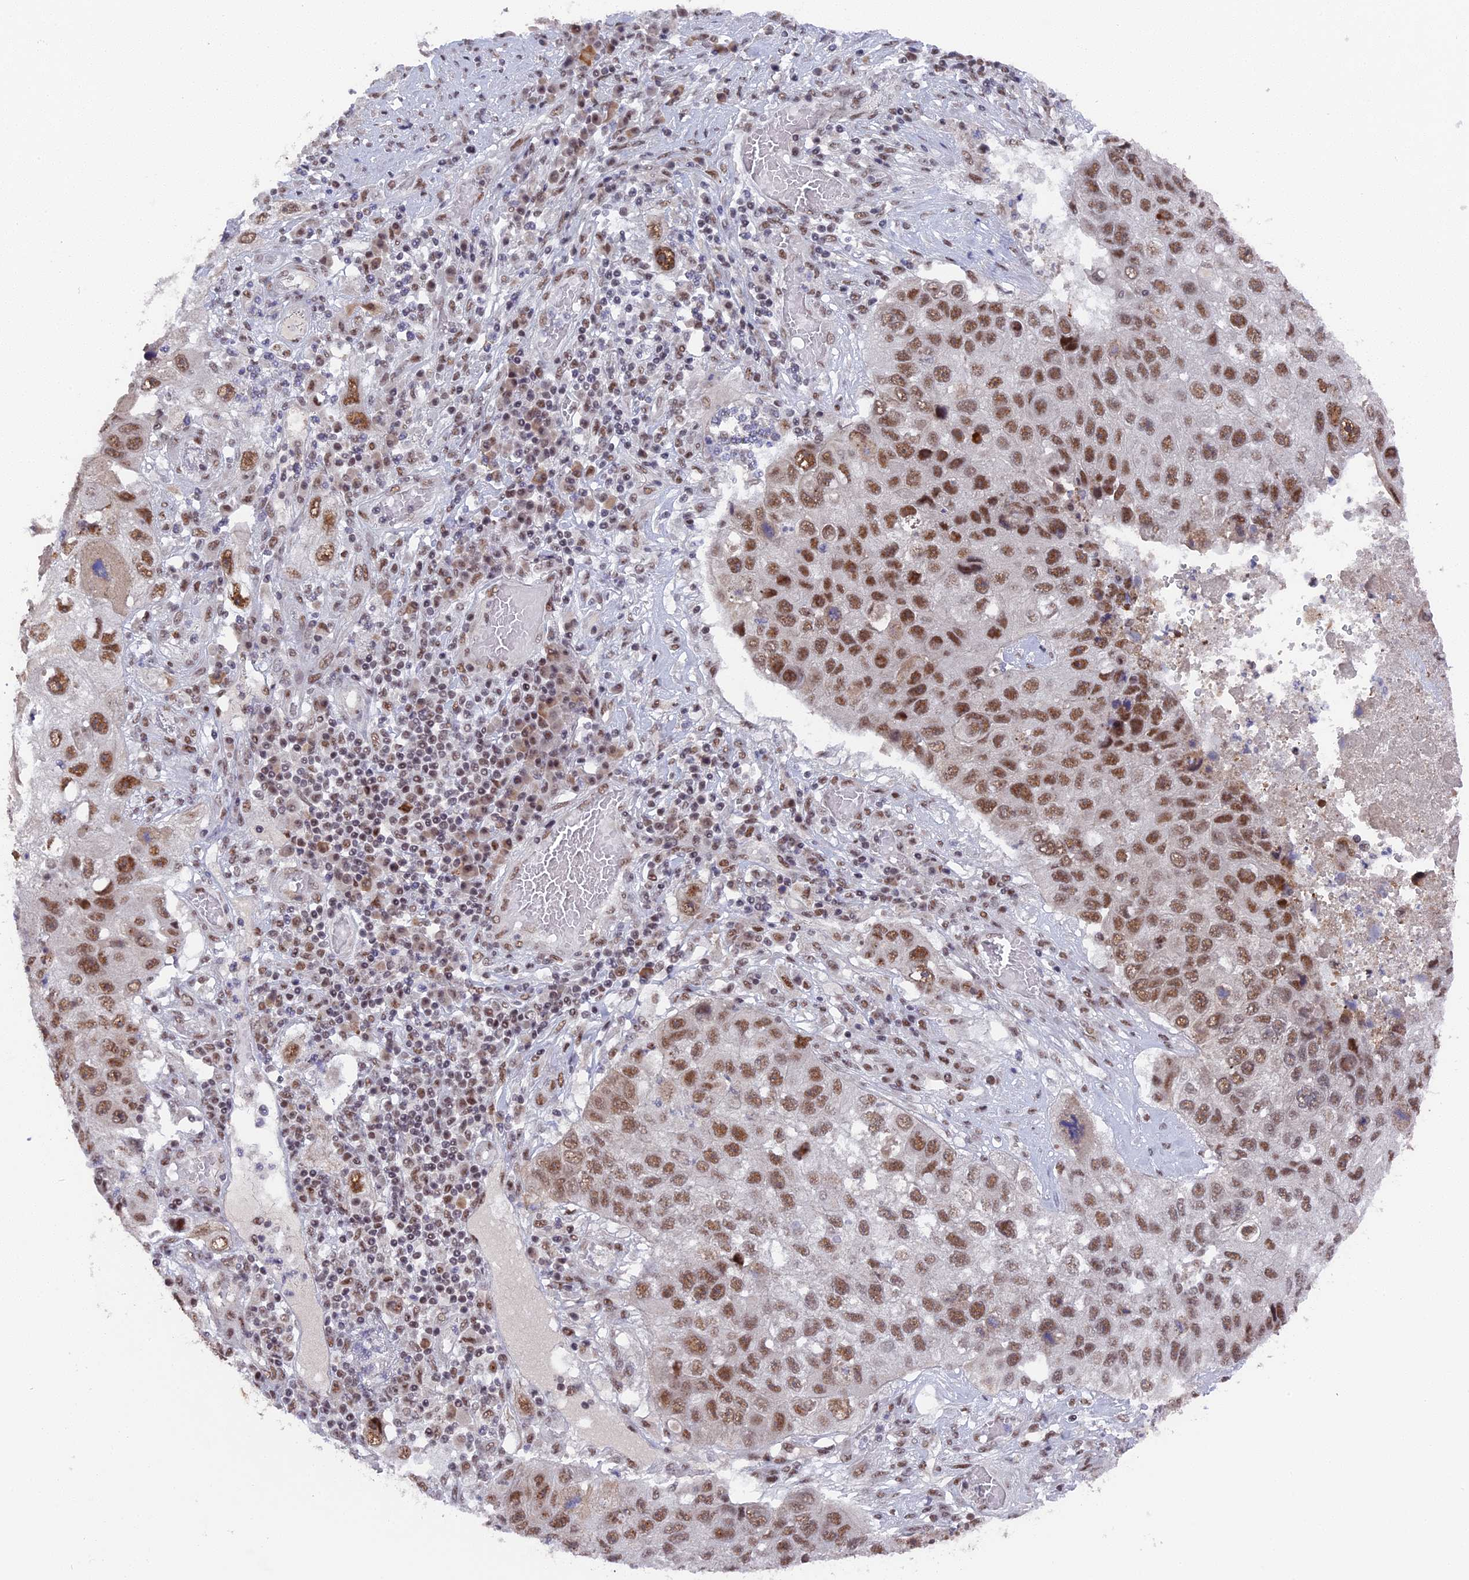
{"staining": {"intensity": "moderate", "quantity": ">75%", "location": "nuclear"}, "tissue": "lung cancer", "cell_type": "Tumor cells", "image_type": "cancer", "snomed": [{"axis": "morphology", "description": "Squamous cell carcinoma, NOS"}, {"axis": "topography", "description": "Lung"}], "caption": "IHC of human lung cancer reveals medium levels of moderate nuclear expression in about >75% of tumor cells. Nuclei are stained in blue.", "gene": "SF3A2", "patient": {"sex": "male", "age": 61}}